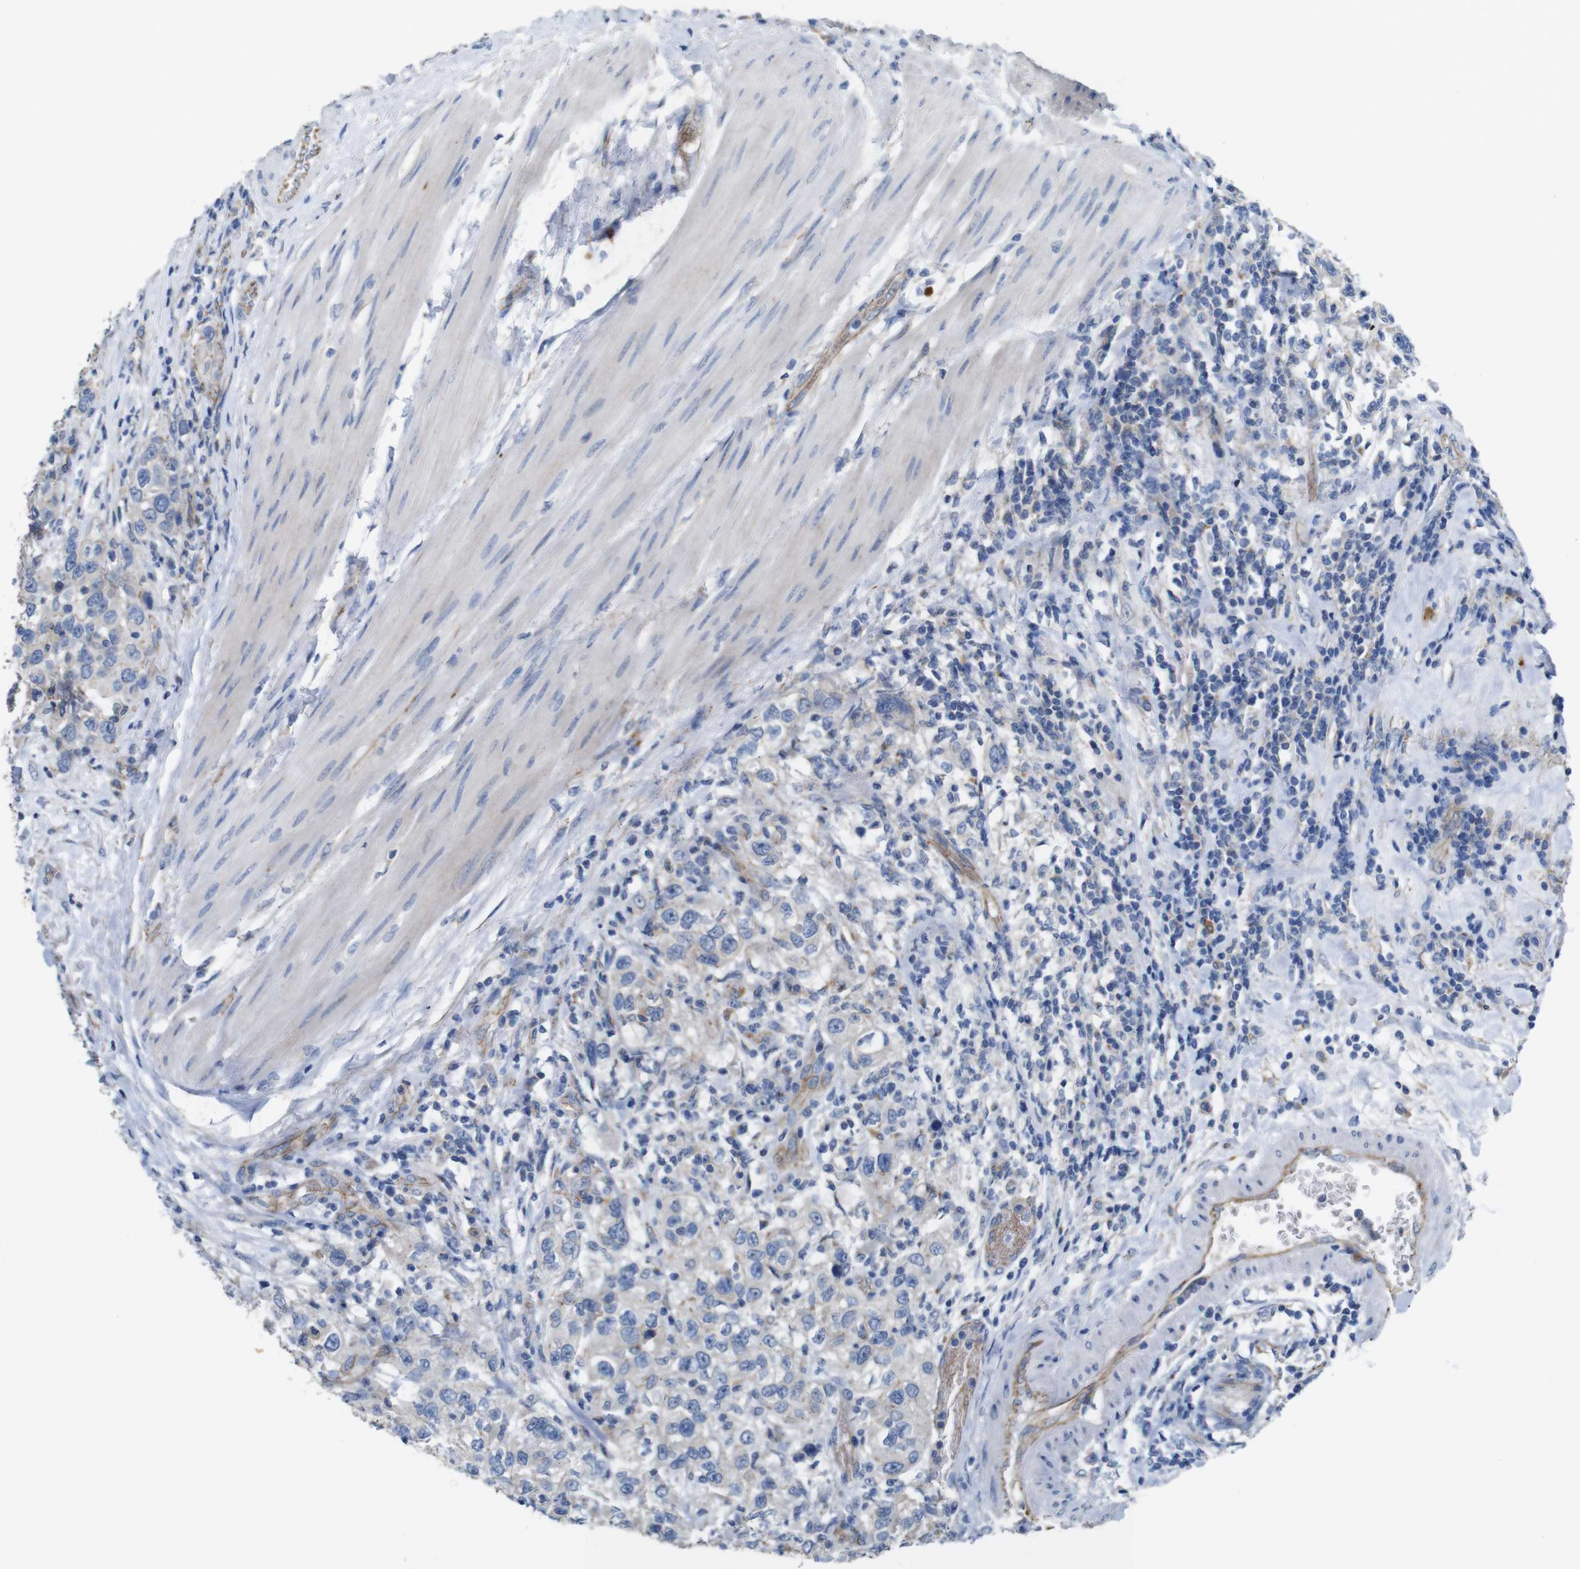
{"staining": {"intensity": "negative", "quantity": "none", "location": "none"}, "tissue": "urothelial cancer", "cell_type": "Tumor cells", "image_type": "cancer", "snomed": [{"axis": "morphology", "description": "Urothelial carcinoma, High grade"}, {"axis": "topography", "description": "Urinary bladder"}], "caption": "This is an immunohistochemistry (IHC) micrograph of human urothelial carcinoma (high-grade). There is no positivity in tumor cells.", "gene": "NHLRC3", "patient": {"sex": "female", "age": 80}}